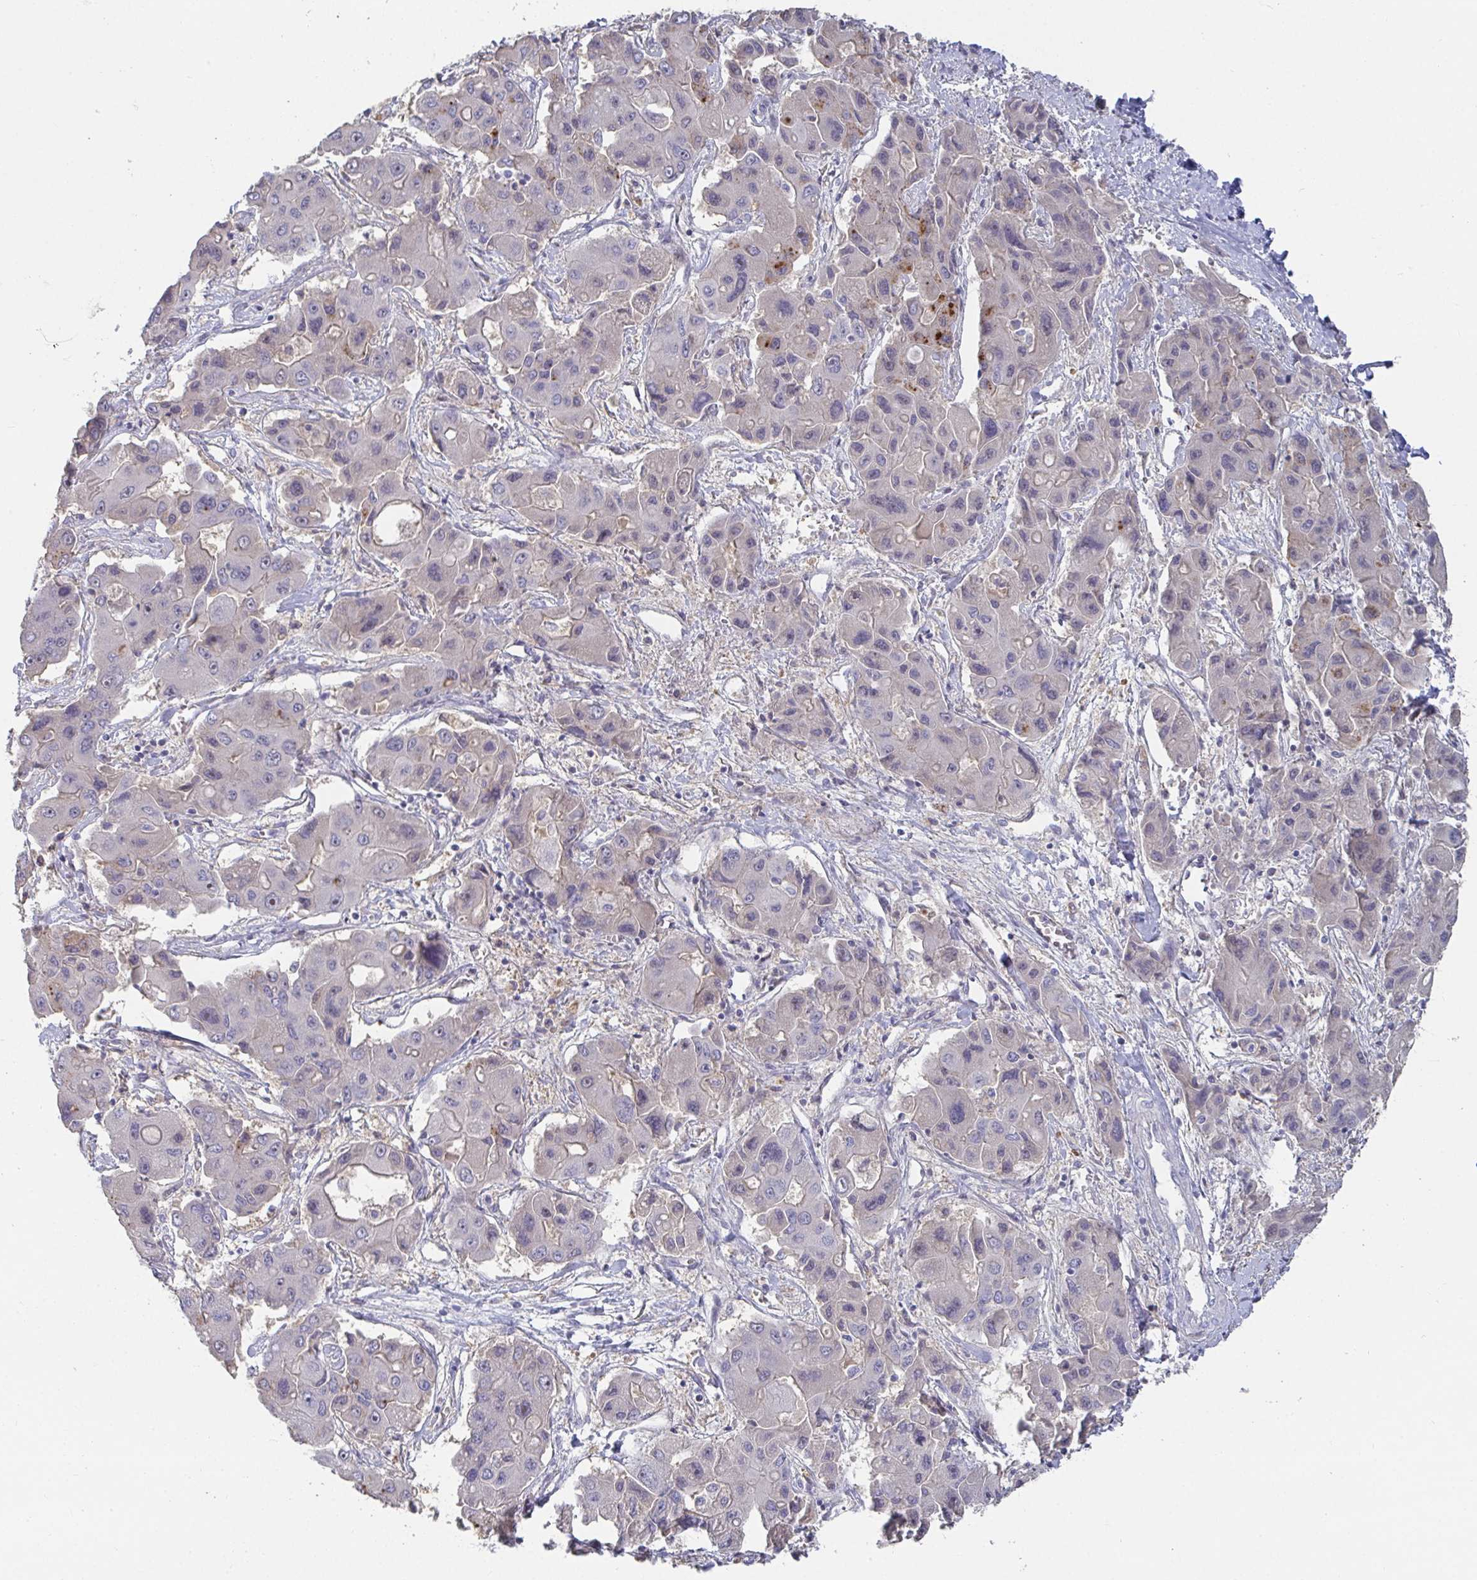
{"staining": {"intensity": "negative", "quantity": "none", "location": "none"}, "tissue": "liver cancer", "cell_type": "Tumor cells", "image_type": "cancer", "snomed": [{"axis": "morphology", "description": "Cholangiocarcinoma"}, {"axis": "topography", "description": "Liver"}], "caption": "This photomicrograph is of liver cancer stained with immunohistochemistry (IHC) to label a protein in brown with the nuclei are counter-stained blue. There is no expression in tumor cells.", "gene": "ANO5", "patient": {"sex": "male", "age": 67}}